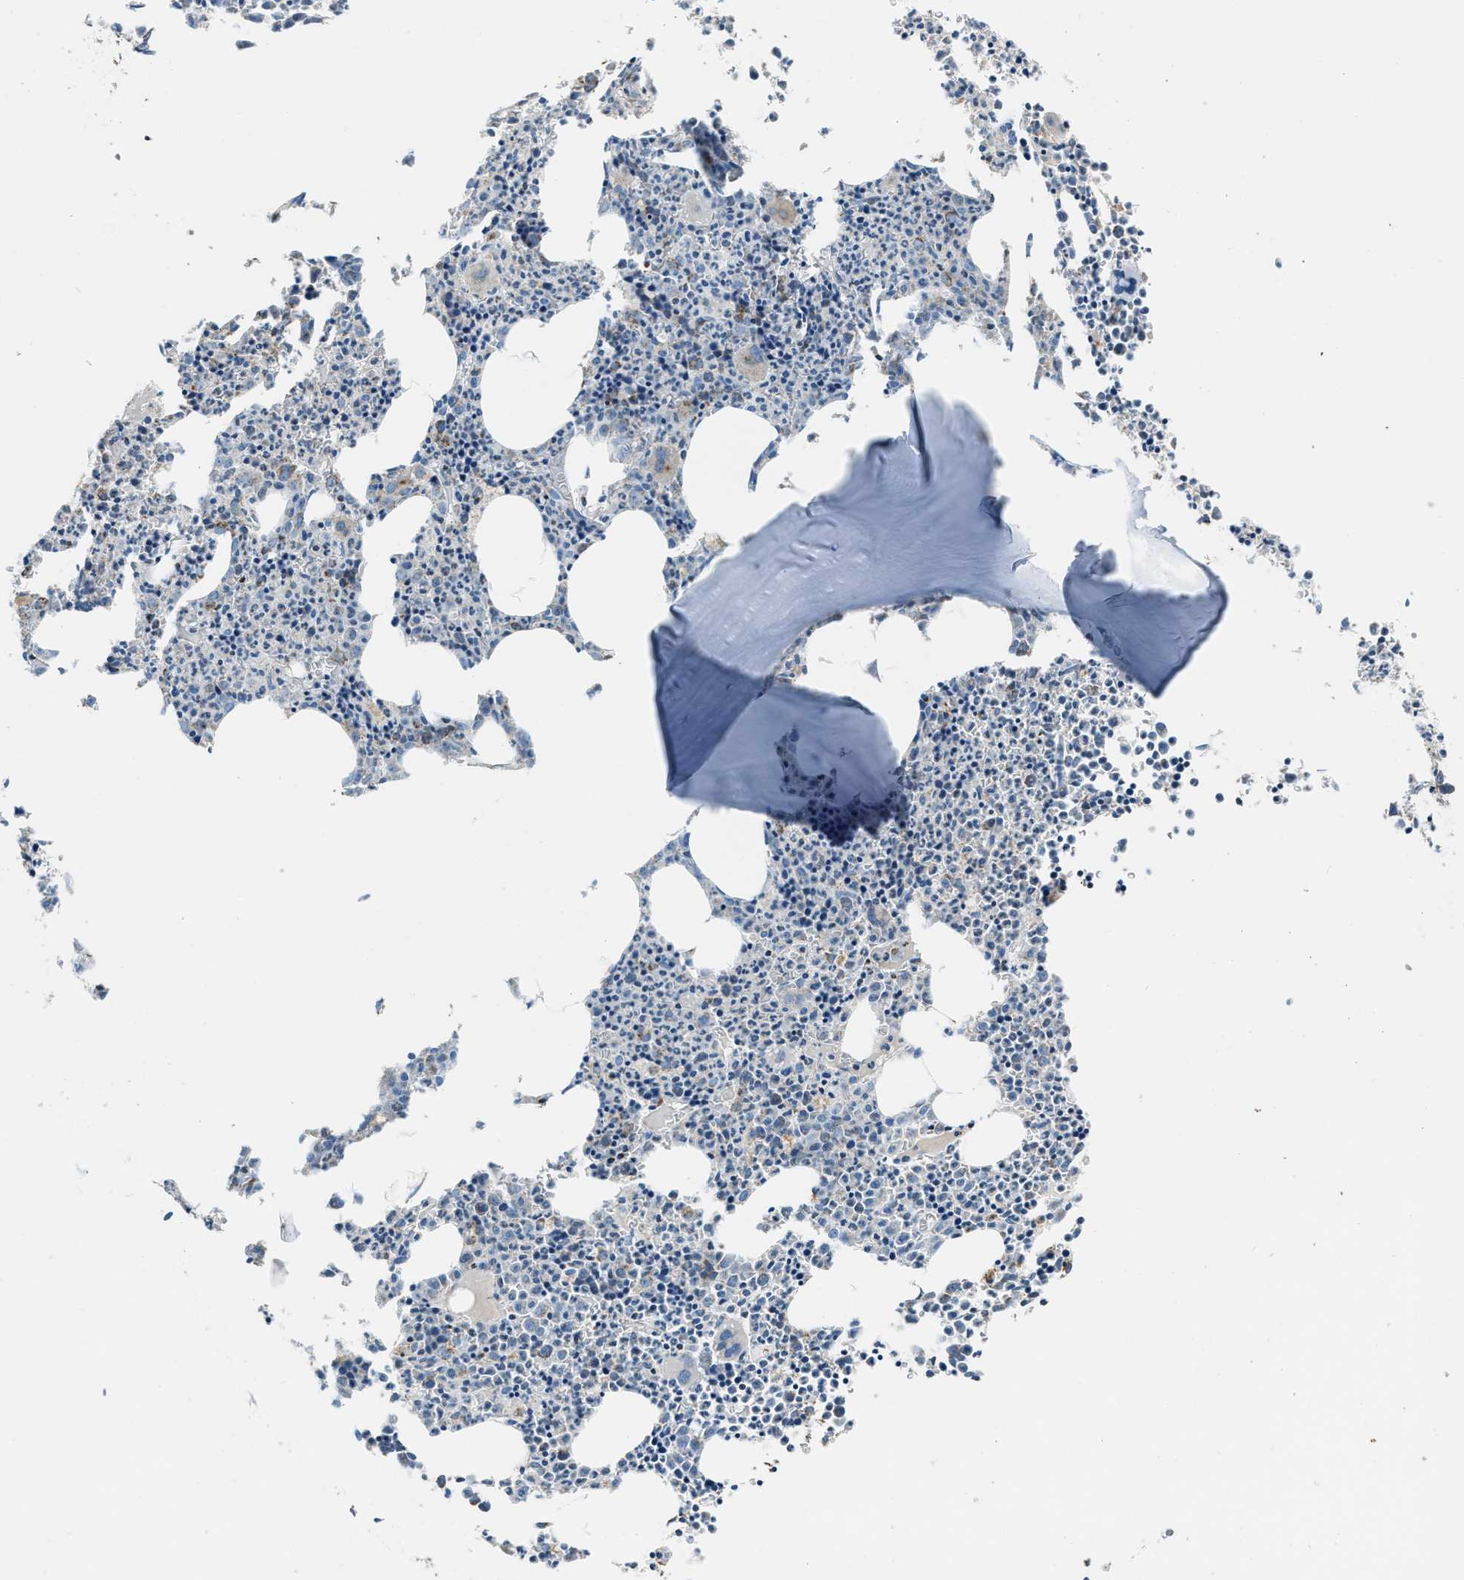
{"staining": {"intensity": "moderate", "quantity": "25%-75%", "location": "cytoplasmic/membranous"}, "tissue": "bone marrow", "cell_type": "Hematopoietic cells", "image_type": "normal", "snomed": [{"axis": "morphology", "description": "Normal tissue, NOS"}, {"axis": "morphology", "description": "Inflammation, NOS"}, {"axis": "topography", "description": "Bone marrow"}], "caption": "Protein positivity by IHC displays moderate cytoplasmic/membranous staining in approximately 25%-75% of hematopoietic cells in normal bone marrow. (DAB (3,3'-diaminobenzidine) IHC with brightfield microscopy, high magnification).", "gene": "MDH2", "patient": {"sex": "male", "age": 31}}